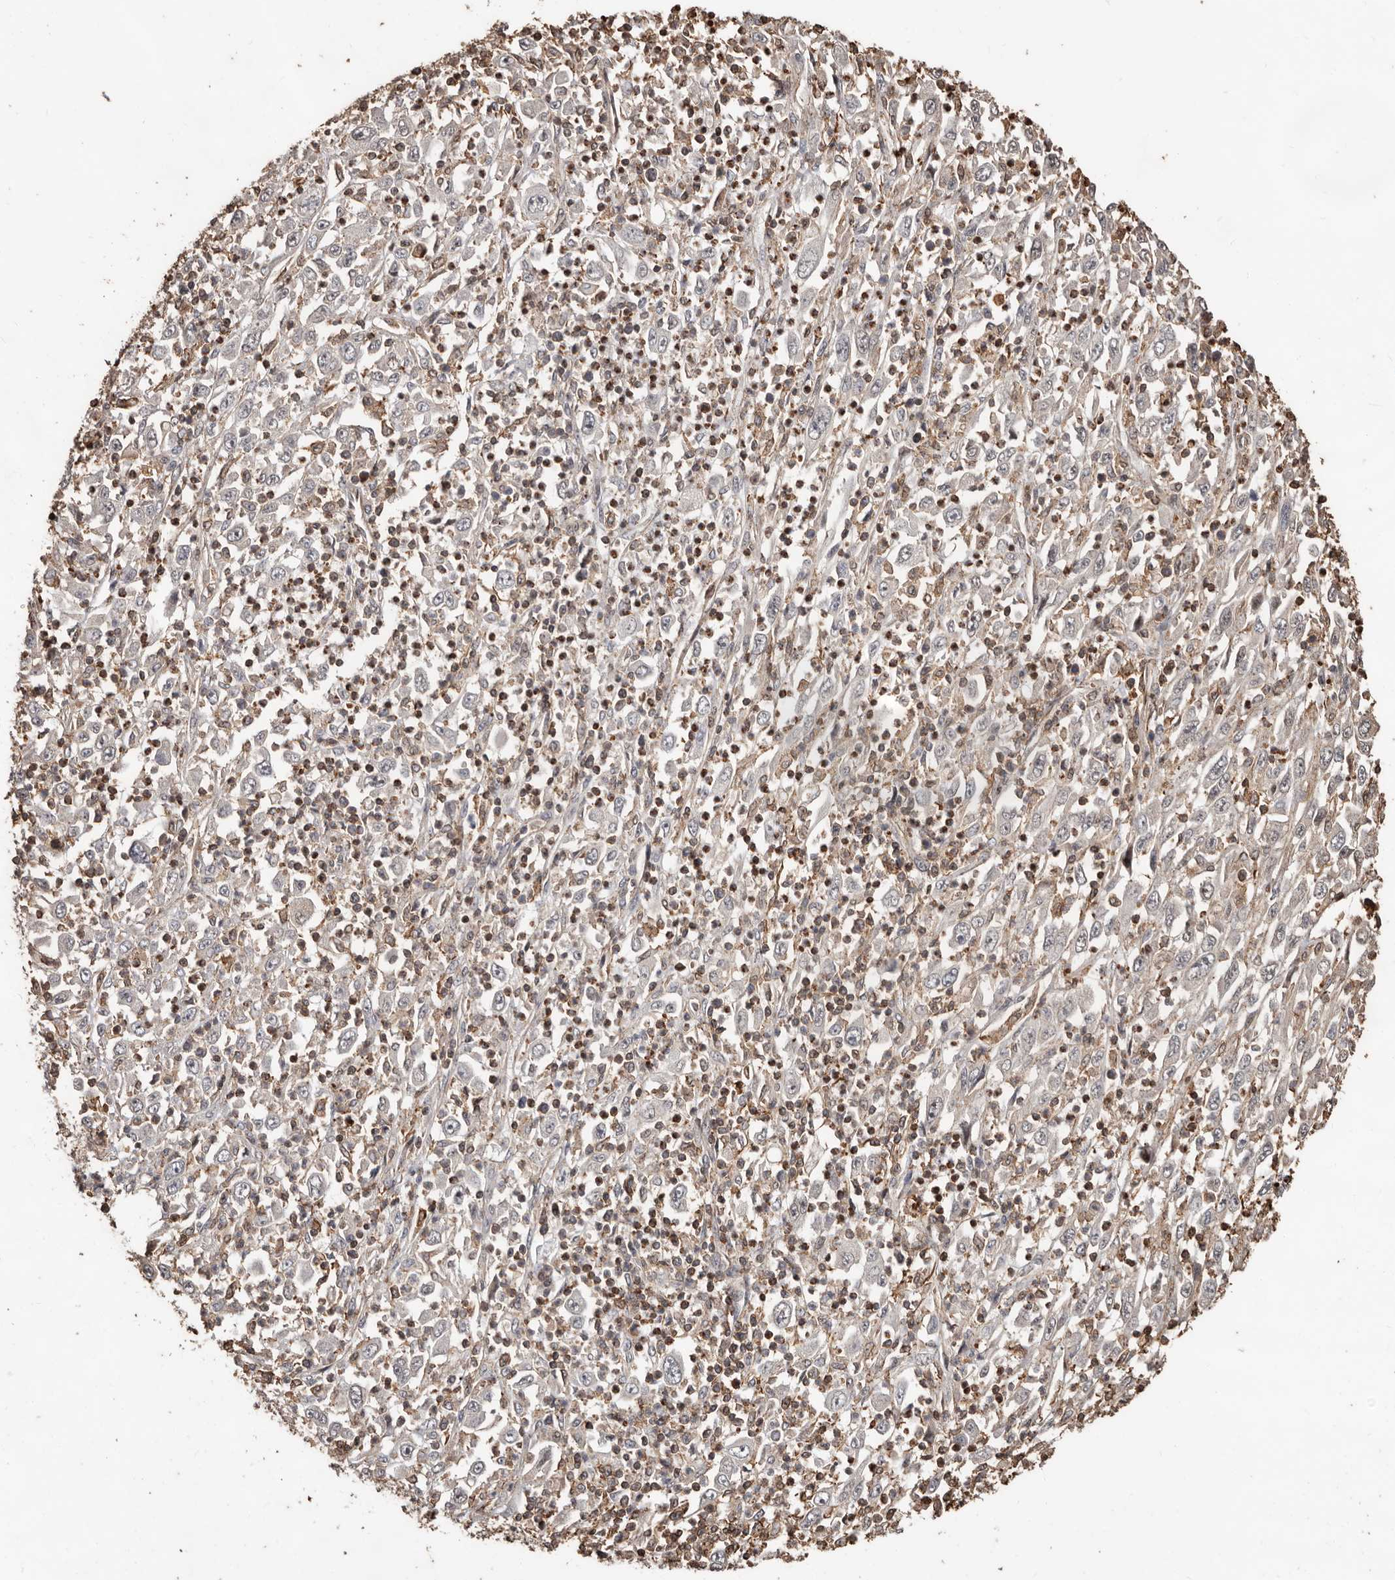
{"staining": {"intensity": "negative", "quantity": "none", "location": "none"}, "tissue": "melanoma", "cell_type": "Tumor cells", "image_type": "cancer", "snomed": [{"axis": "morphology", "description": "Malignant melanoma, Metastatic site"}, {"axis": "topography", "description": "Skin"}], "caption": "Melanoma was stained to show a protein in brown. There is no significant positivity in tumor cells.", "gene": "GSK3A", "patient": {"sex": "female", "age": 56}}